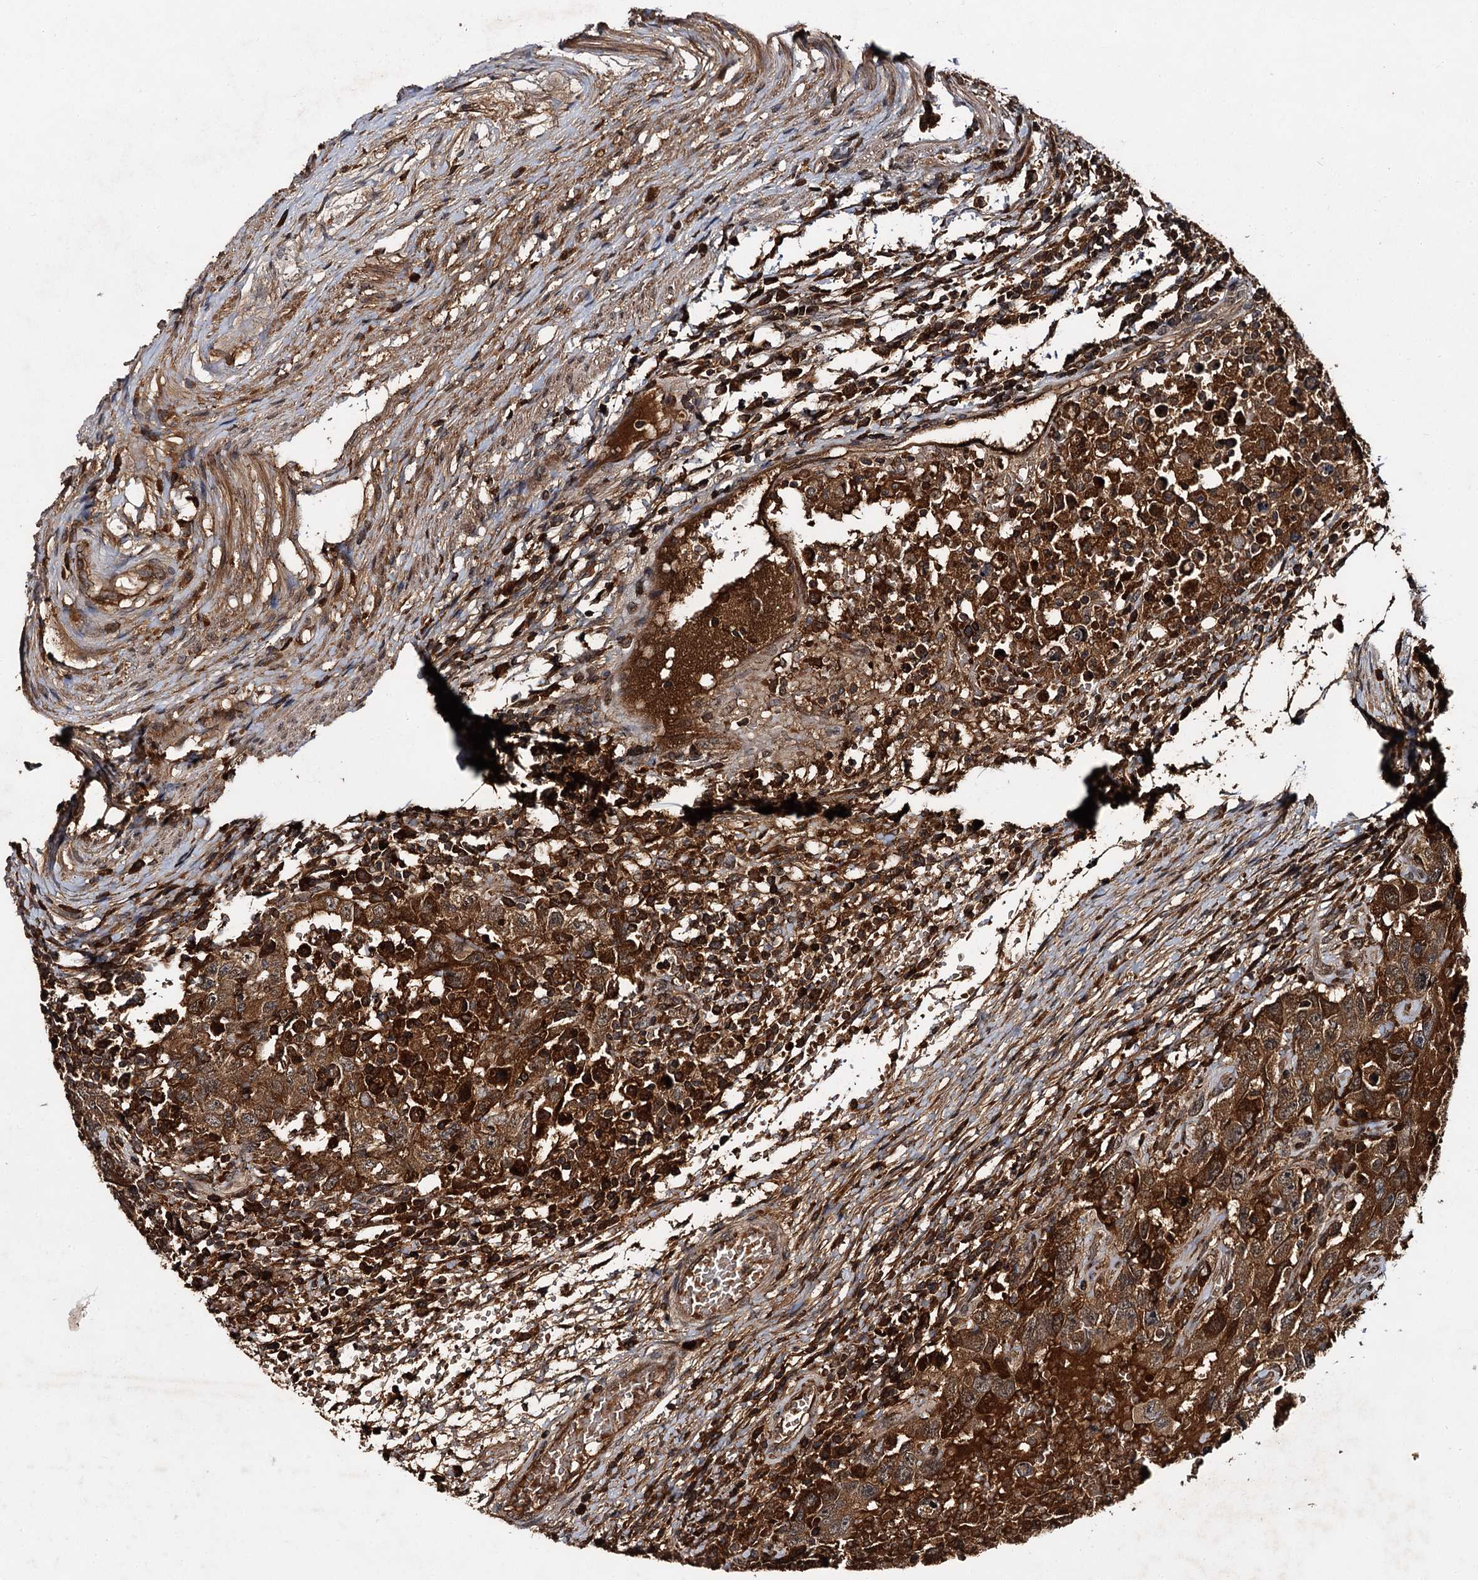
{"staining": {"intensity": "moderate", "quantity": ">75%", "location": "cytoplasmic/membranous"}, "tissue": "testis cancer", "cell_type": "Tumor cells", "image_type": "cancer", "snomed": [{"axis": "morphology", "description": "Carcinoma, Embryonal, NOS"}, {"axis": "topography", "description": "Testis"}], "caption": "Testis cancer (embryonal carcinoma) stained for a protein displays moderate cytoplasmic/membranous positivity in tumor cells. Immunohistochemistry (ihc) stains the protein in brown and the nuclei are stained blue.", "gene": "MBD6", "patient": {"sex": "male", "age": 26}}